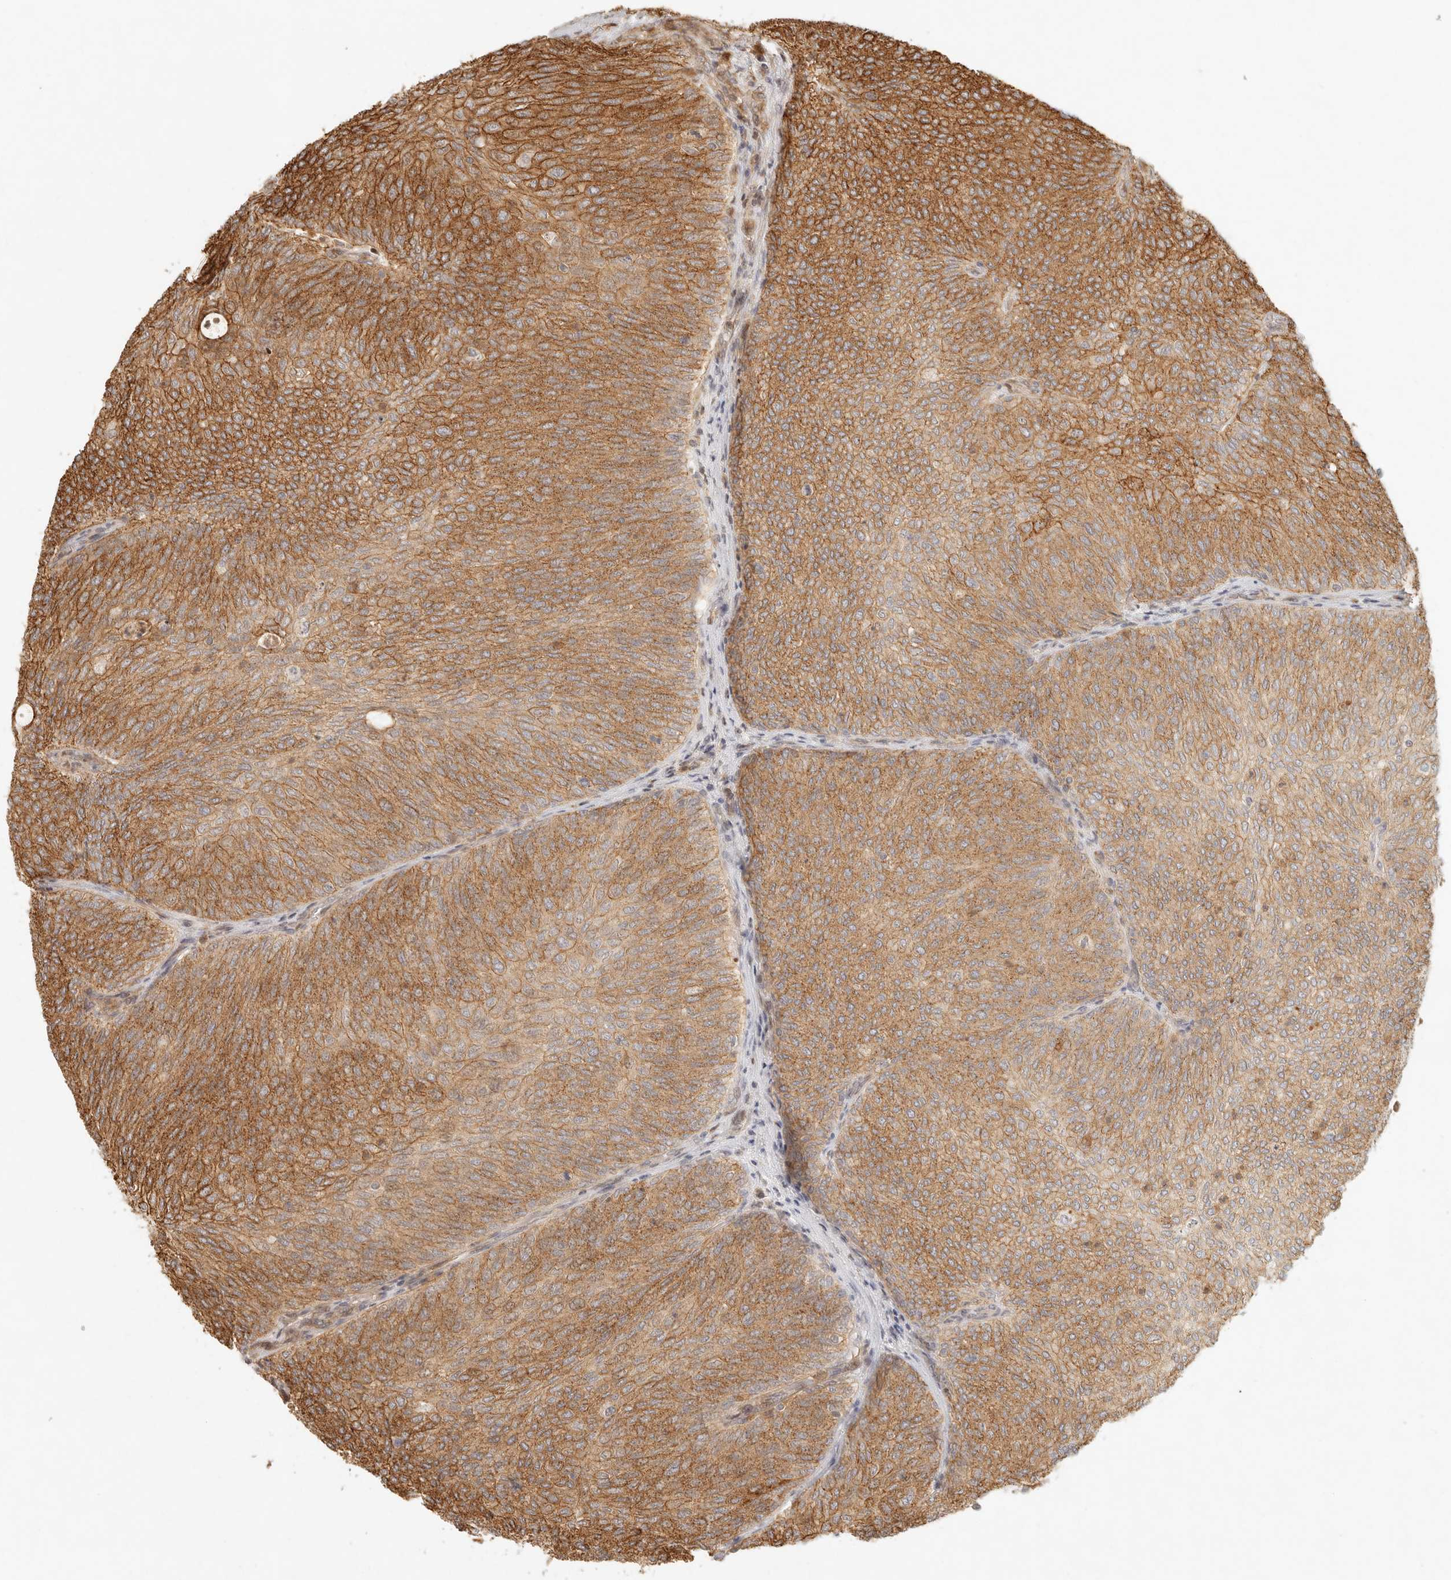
{"staining": {"intensity": "moderate", "quantity": ">75%", "location": "cytoplasmic/membranous"}, "tissue": "urothelial cancer", "cell_type": "Tumor cells", "image_type": "cancer", "snomed": [{"axis": "morphology", "description": "Urothelial carcinoma, Low grade"}, {"axis": "topography", "description": "Urinary bladder"}], "caption": "Tumor cells exhibit moderate cytoplasmic/membranous positivity in about >75% of cells in urothelial cancer. Nuclei are stained in blue.", "gene": "KLHL38", "patient": {"sex": "female", "age": 79}}